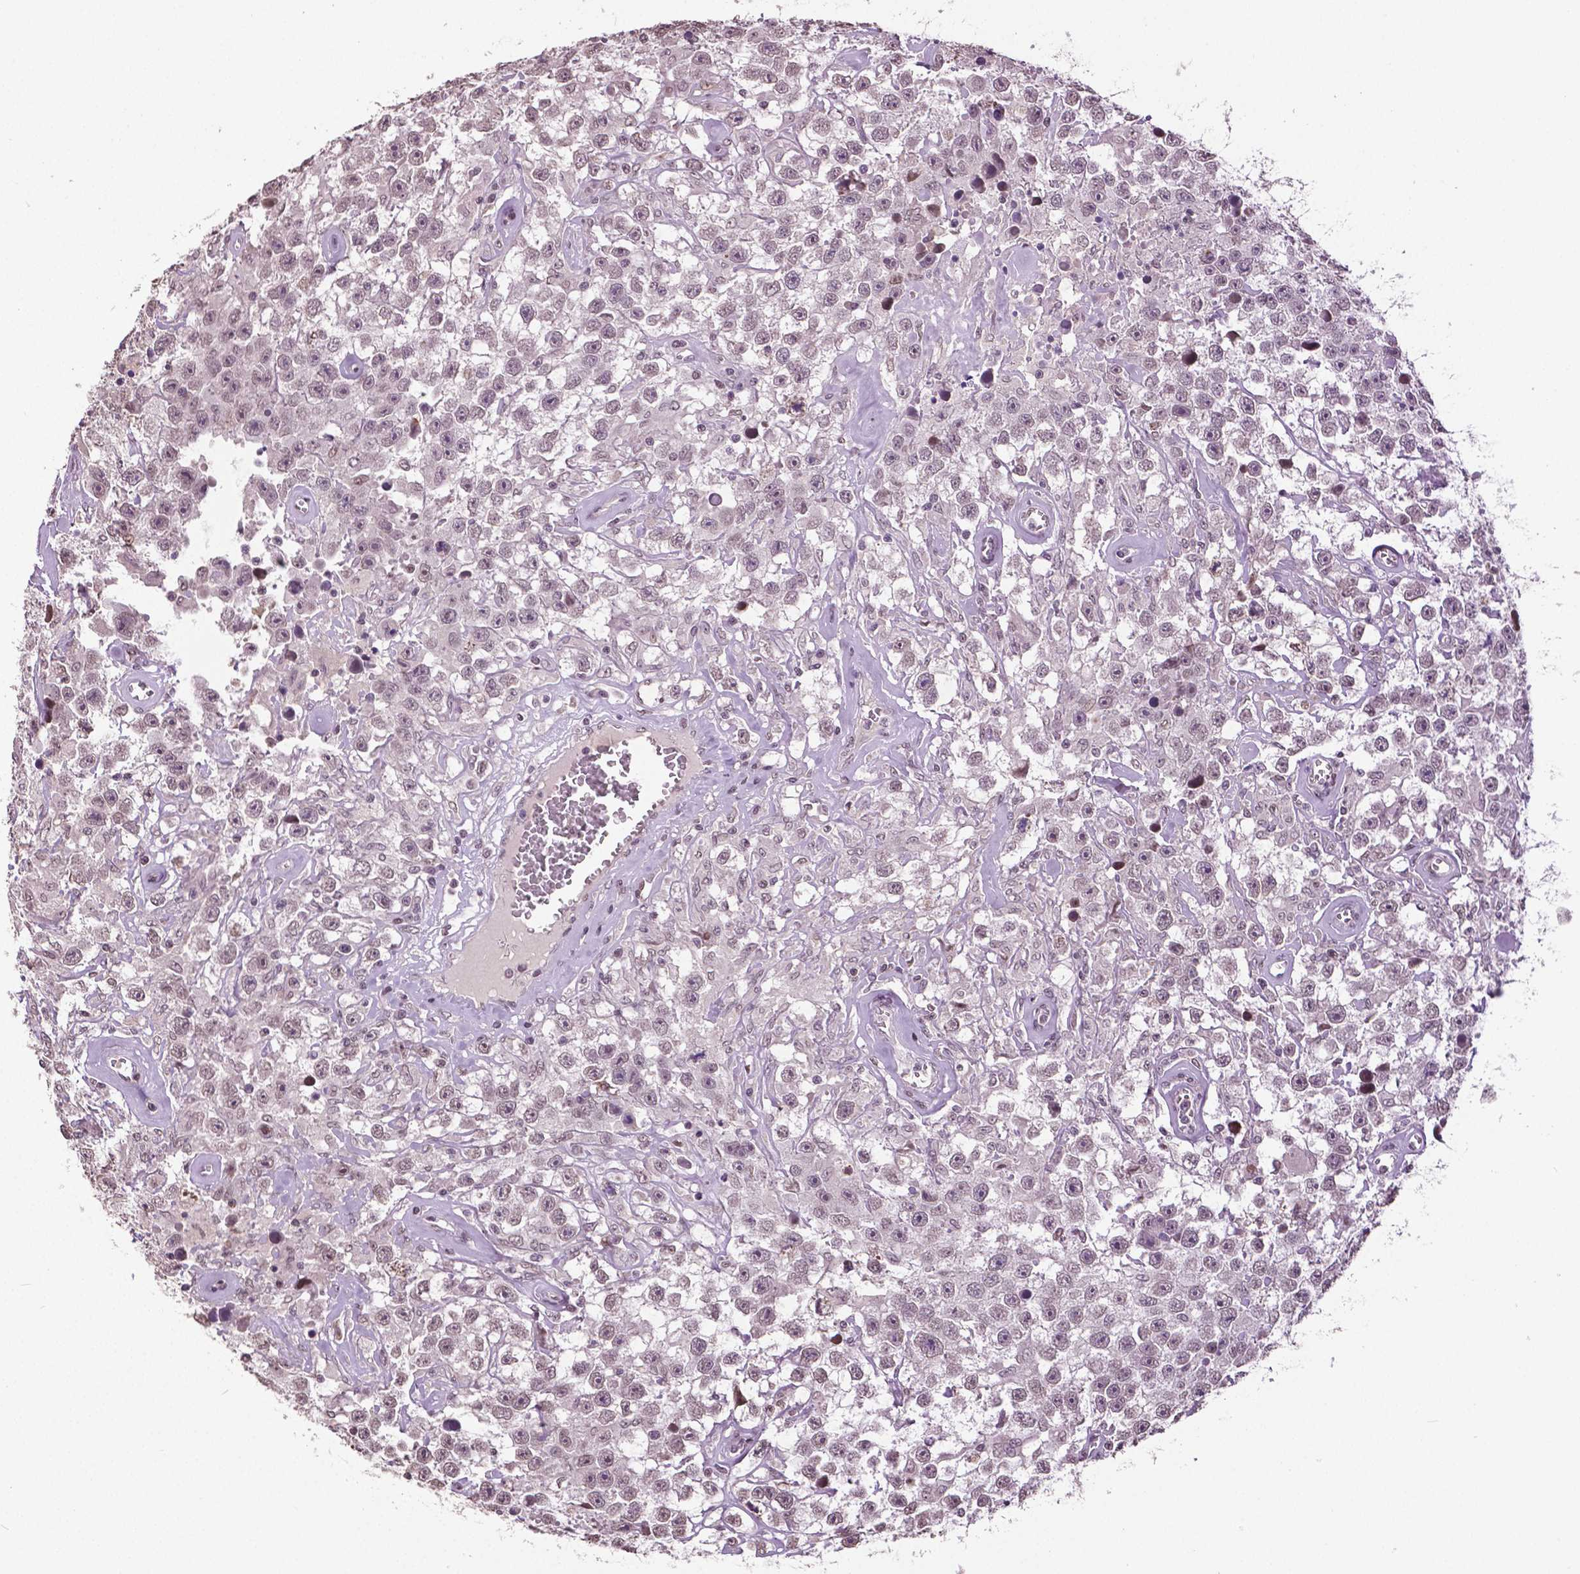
{"staining": {"intensity": "weak", "quantity": "25%-75%", "location": "nuclear"}, "tissue": "testis cancer", "cell_type": "Tumor cells", "image_type": "cancer", "snomed": [{"axis": "morphology", "description": "Seminoma, NOS"}, {"axis": "topography", "description": "Testis"}], "caption": "Protein expression analysis of testis cancer (seminoma) demonstrates weak nuclear expression in about 25%-75% of tumor cells.", "gene": "DLX5", "patient": {"sex": "male", "age": 43}}